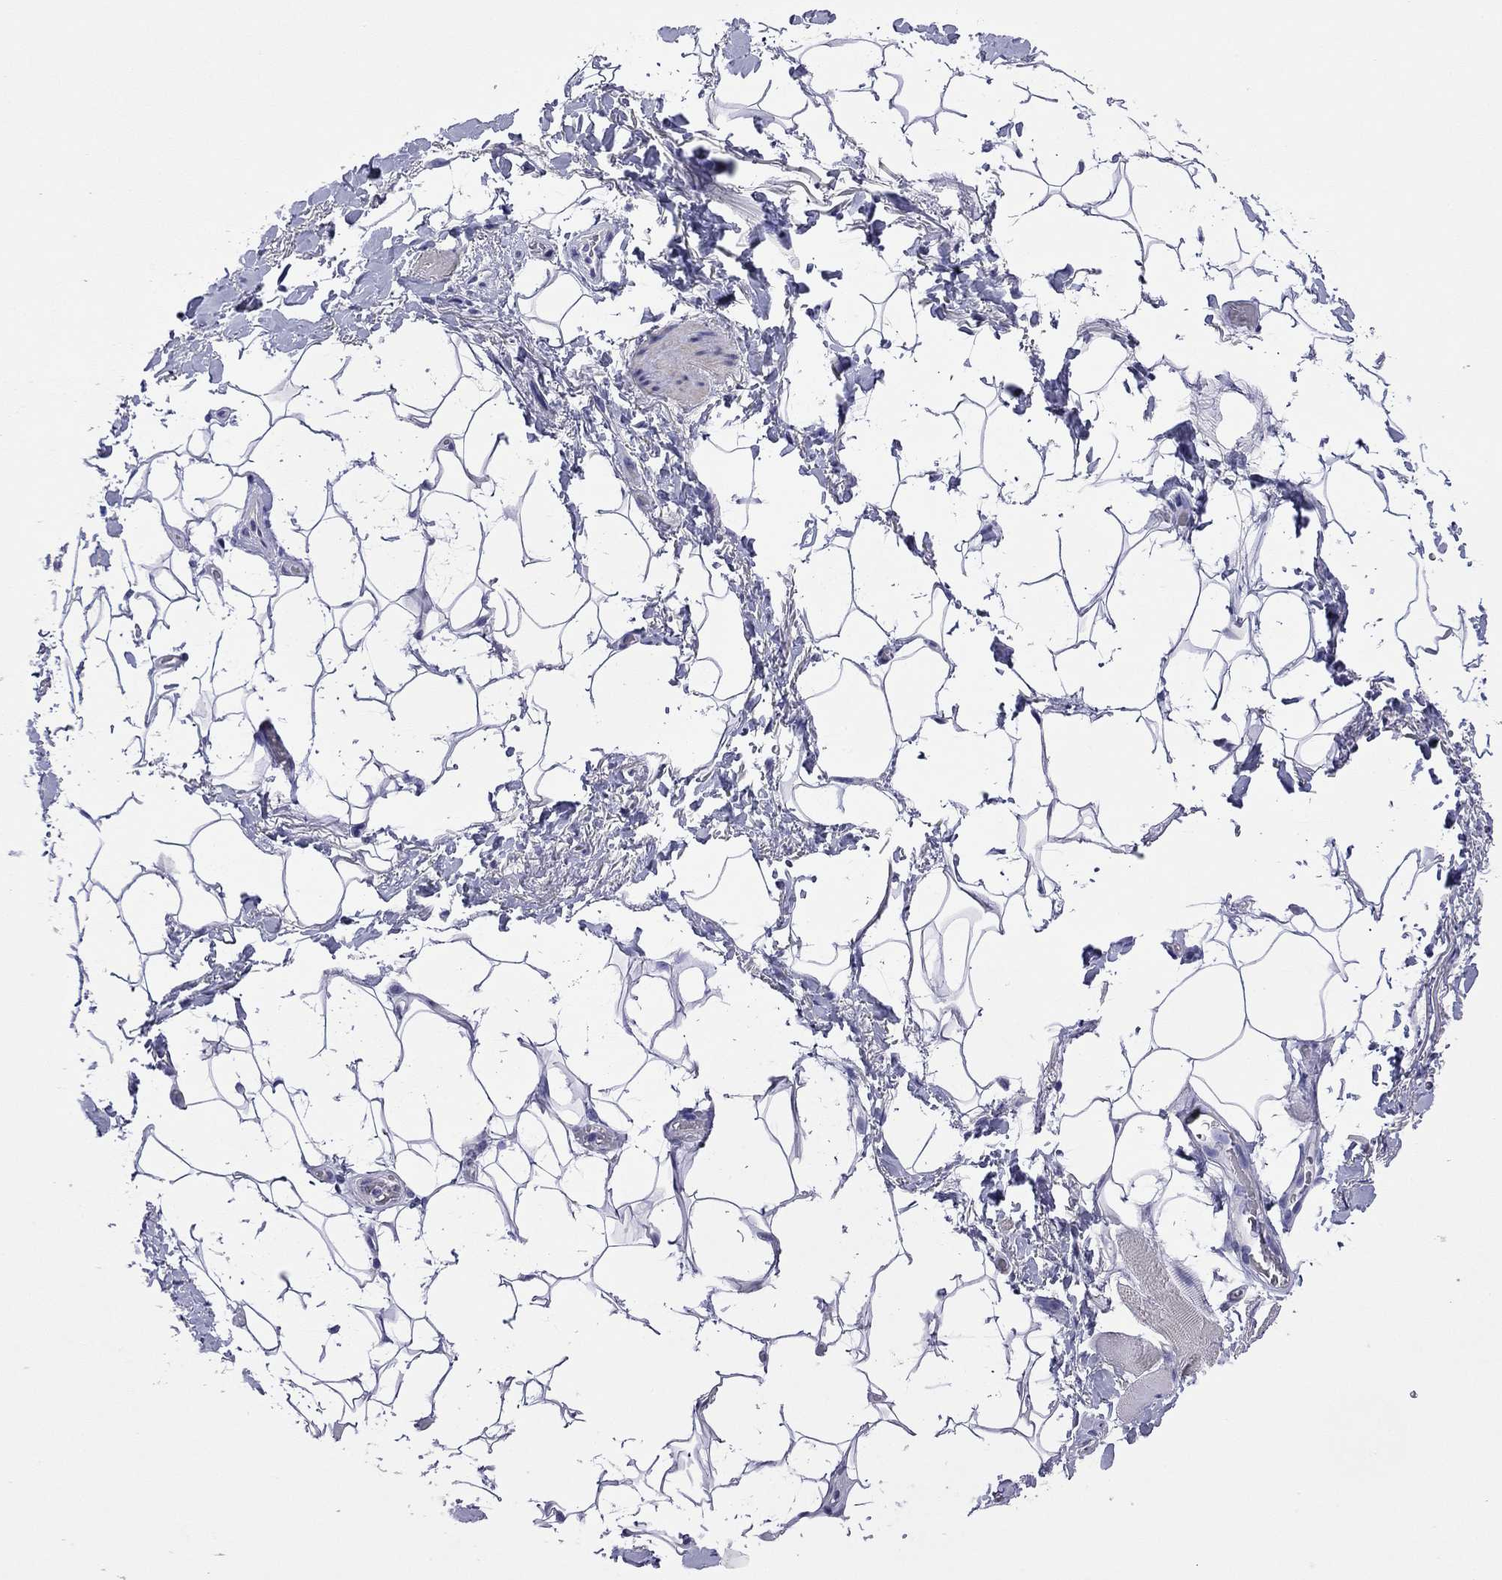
{"staining": {"intensity": "negative", "quantity": "none", "location": "none"}, "tissue": "adipose tissue", "cell_type": "Adipocytes", "image_type": "normal", "snomed": [{"axis": "morphology", "description": "Normal tissue, NOS"}, {"axis": "topography", "description": "Anal"}, {"axis": "topography", "description": "Peripheral nerve tissue"}], "caption": "An immunohistochemistry photomicrograph of benign adipose tissue is shown. There is no staining in adipocytes of adipose tissue.", "gene": "KIAA2012", "patient": {"sex": "male", "age": 53}}